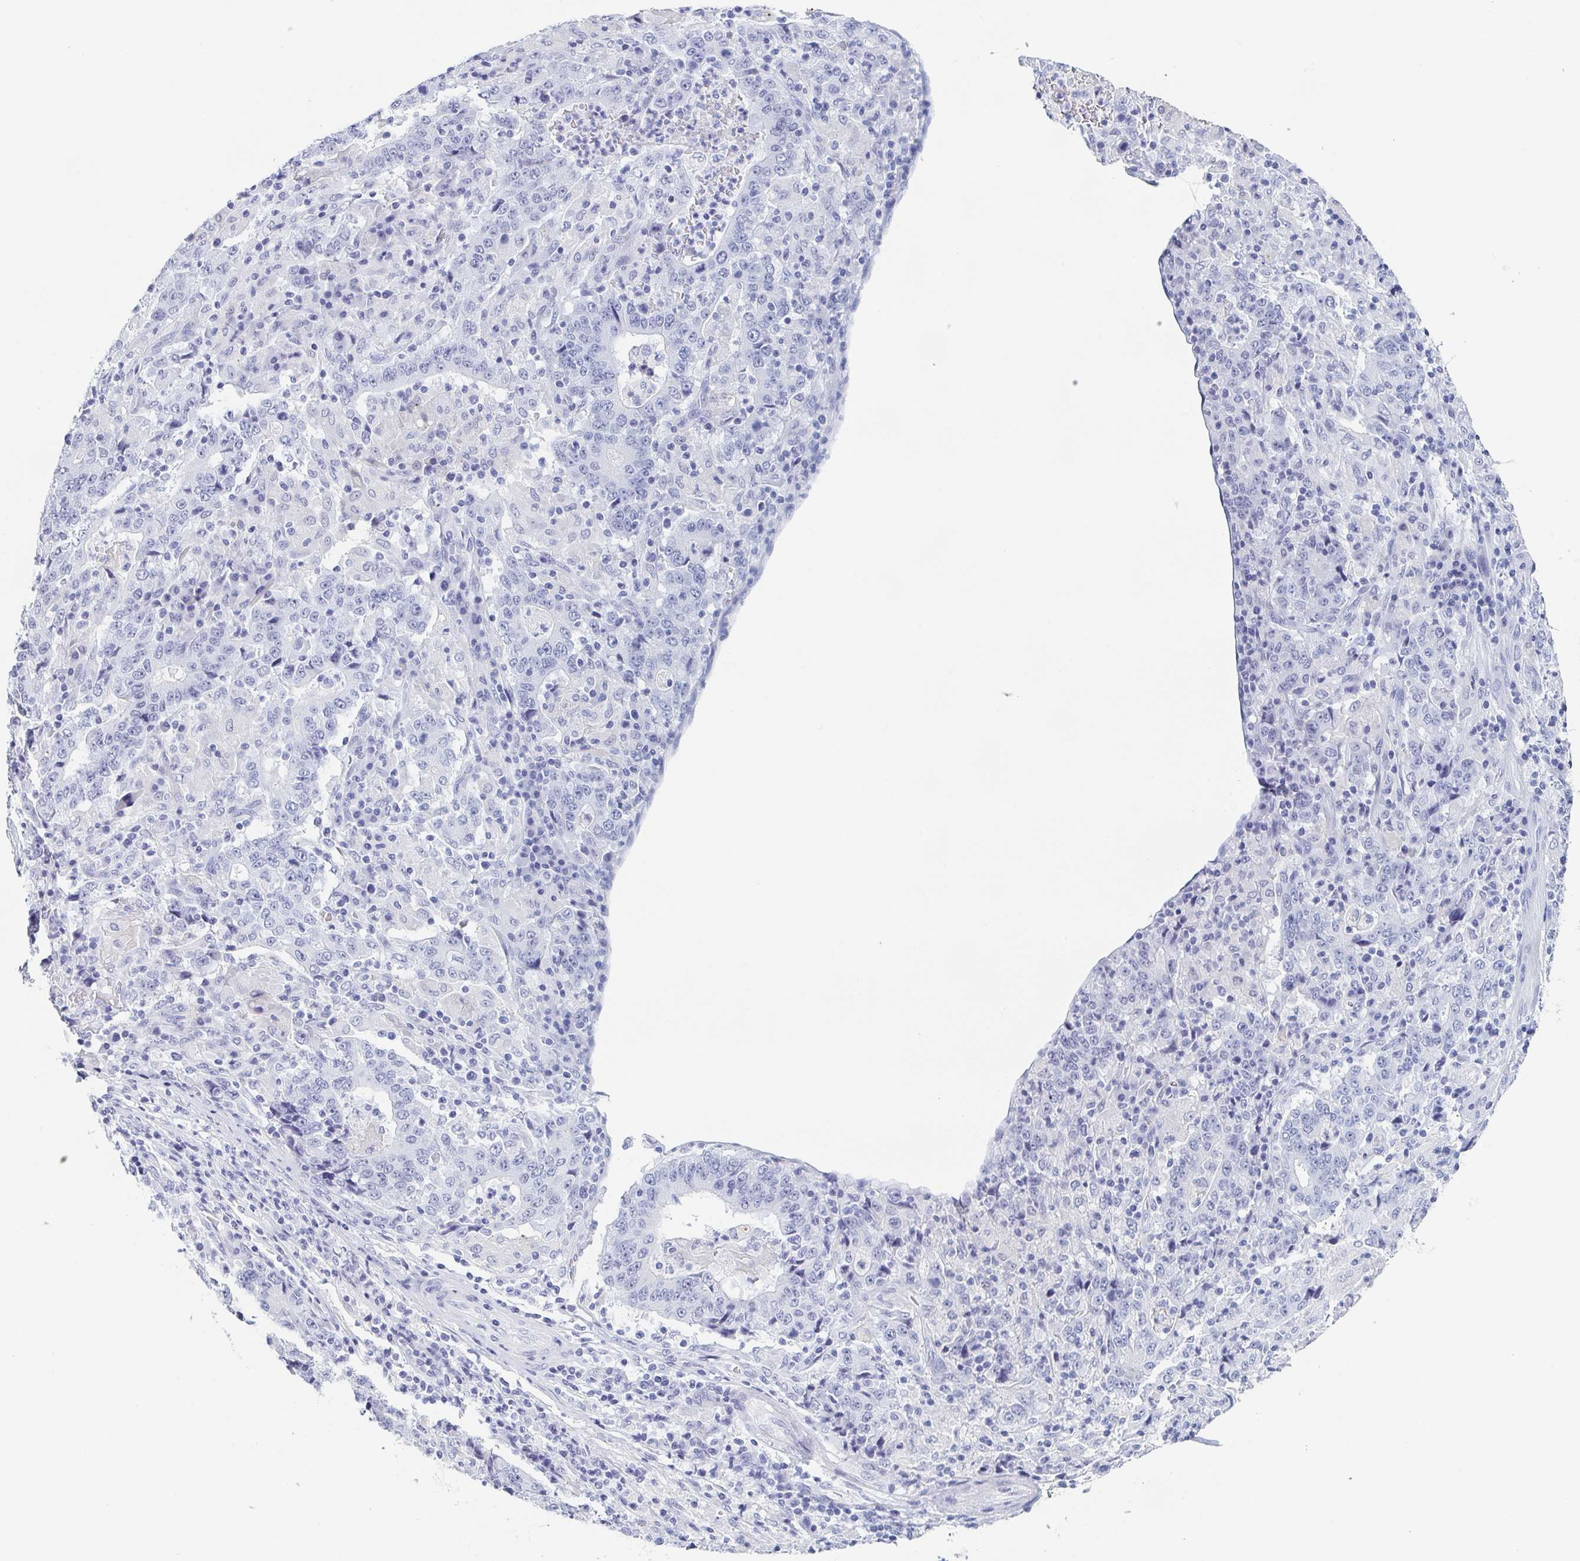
{"staining": {"intensity": "negative", "quantity": "none", "location": "none"}, "tissue": "stomach cancer", "cell_type": "Tumor cells", "image_type": "cancer", "snomed": [{"axis": "morphology", "description": "Normal tissue, NOS"}, {"axis": "morphology", "description": "Adenocarcinoma, NOS"}, {"axis": "topography", "description": "Stomach, upper"}, {"axis": "topography", "description": "Stomach"}], "caption": "High magnification brightfield microscopy of adenocarcinoma (stomach) stained with DAB (brown) and counterstained with hematoxylin (blue): tumor cells show no significant positivity. Nuclei are stained in blue.", "gene": "REG4", "patient": {"sex": "male", "age": 59}}